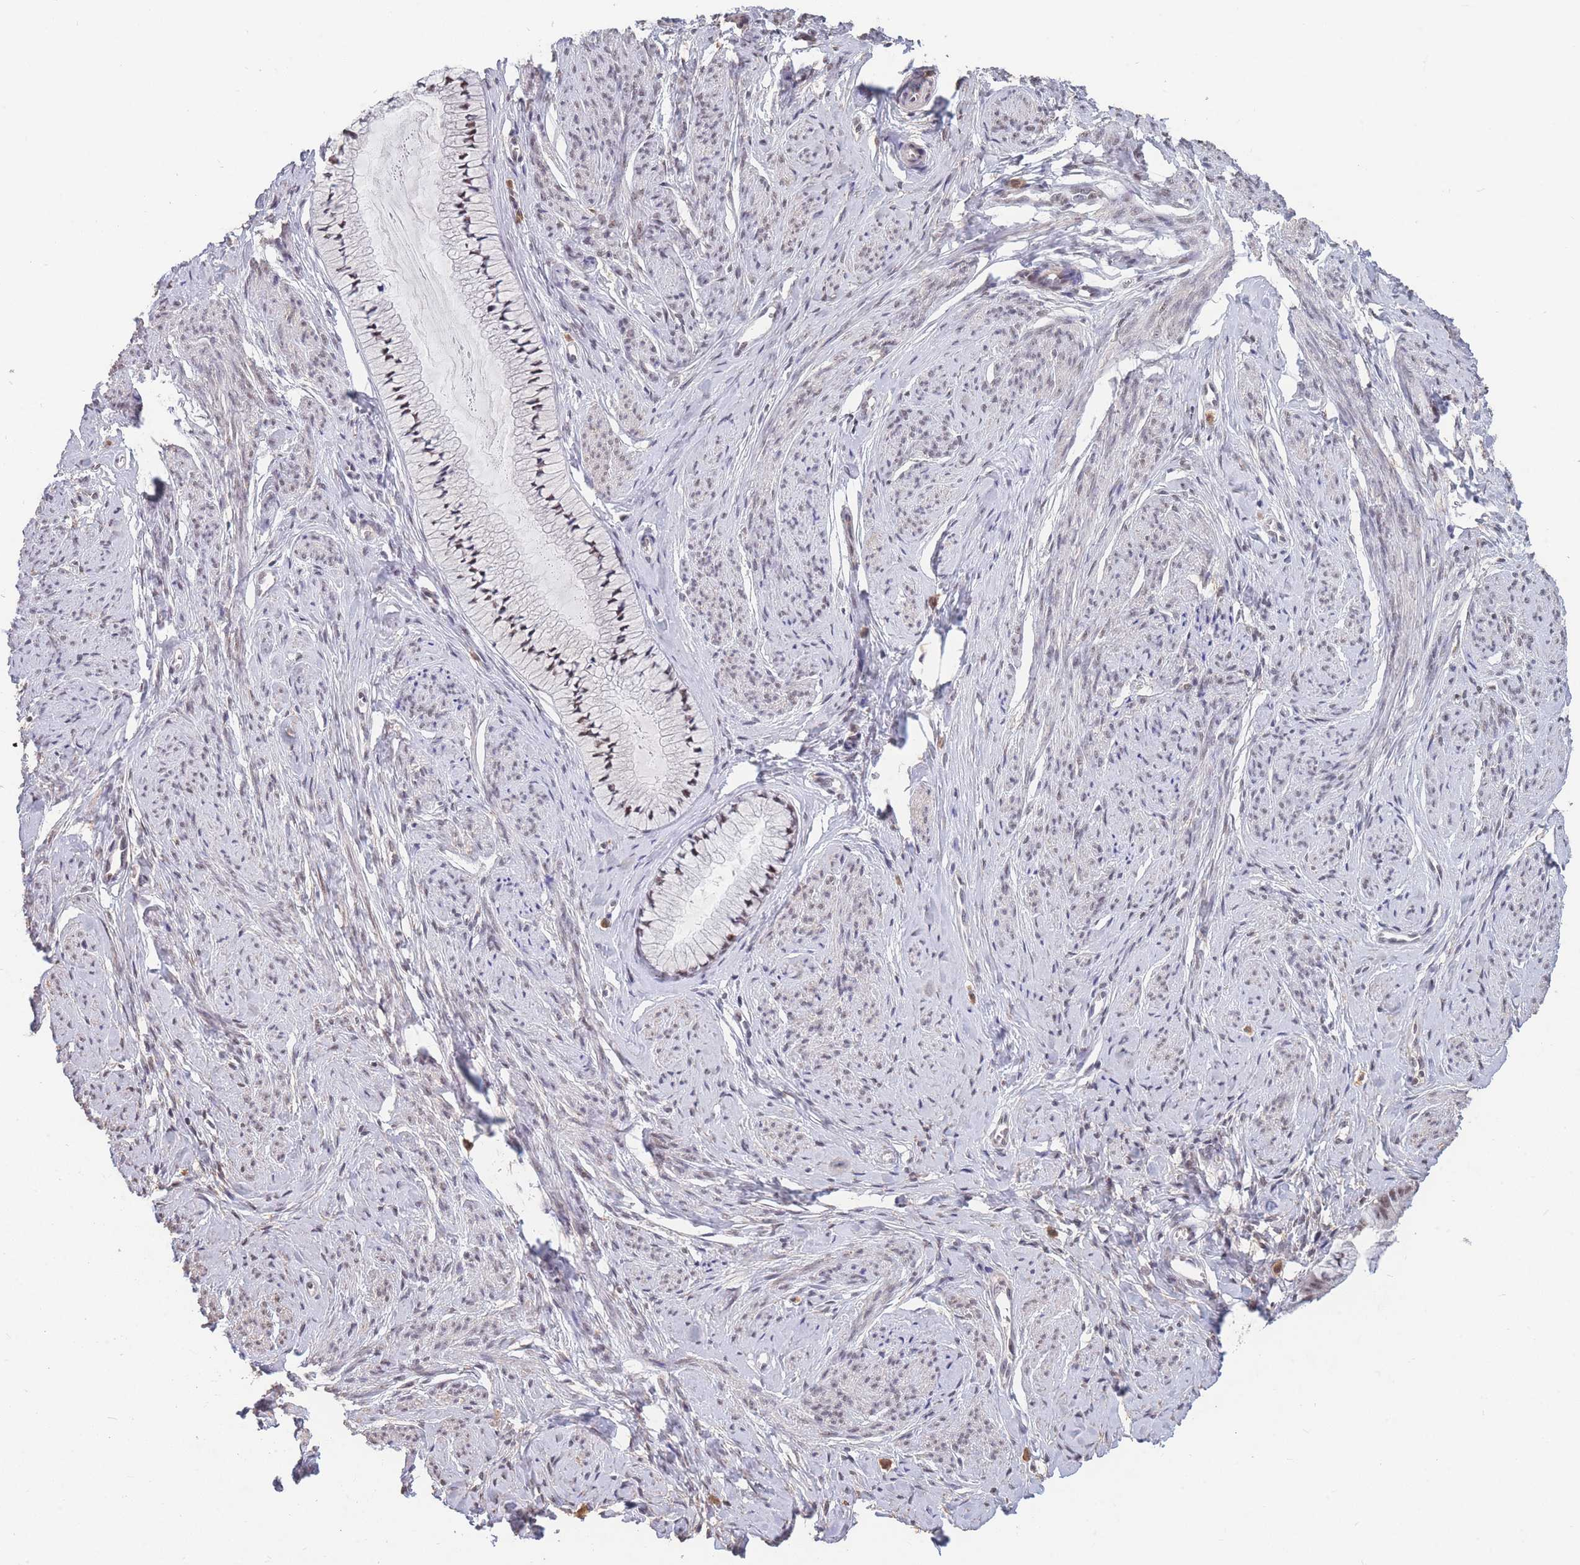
{"staining": {"intensity": "moderate", "quantity": "25%-75%", "location": "nuclear"}, "tissue": "cervix", "cell_type": "Glandular cells", "image_type": "normal", "snomed": [{"axis": "morphology", "description": "Normal tissue, NOS"}, {"axis": "topography", "description": "Cervix"}], "caption": "Approximately 25%-75% of glandular cells in unremarkable cervix demonstrate moderate nuclear protein positivity as visualized by brown immunohistochemical staining.", "gene": "SNRPA1", "patient": {"sex": "female", "age": 42}}